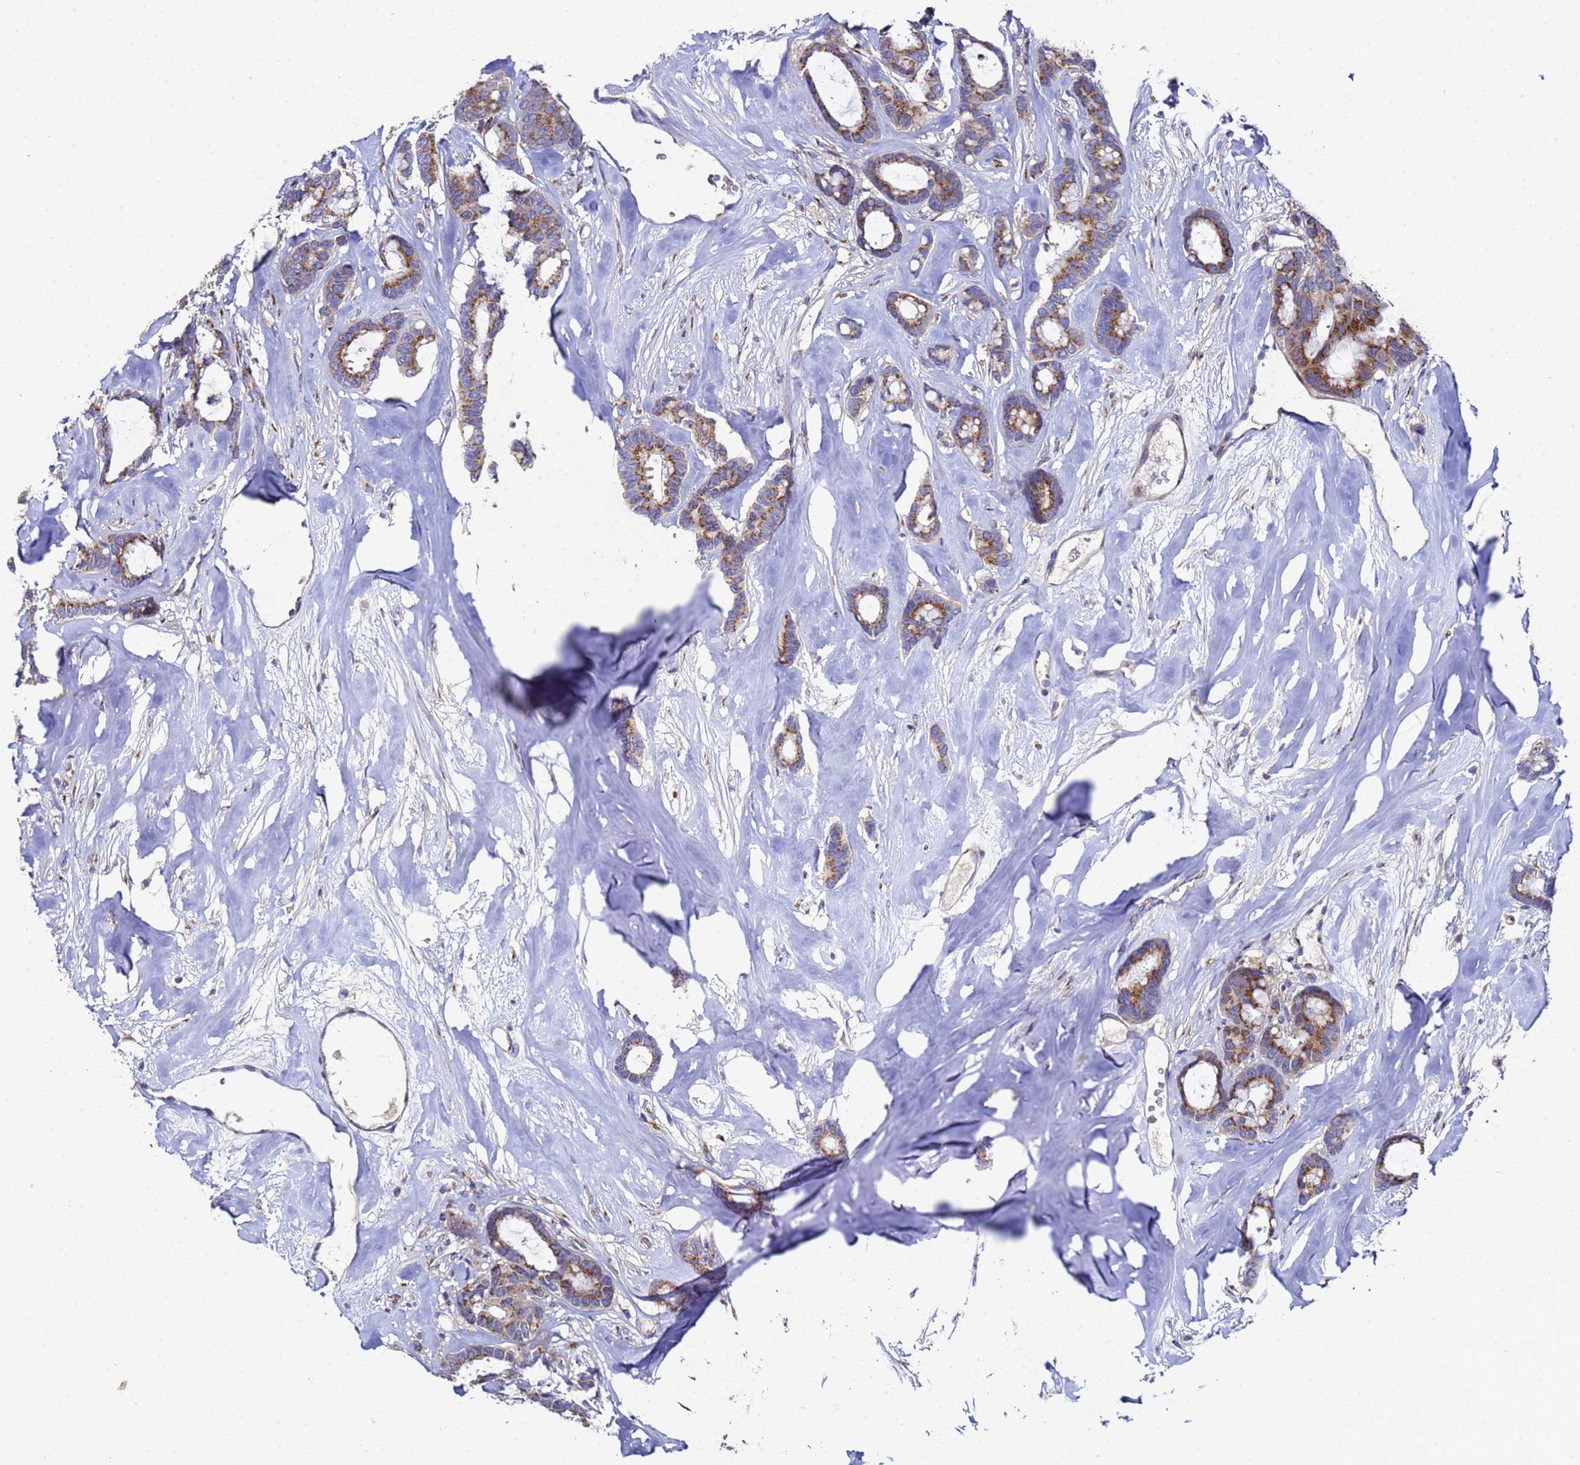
{"staining": {"intensity": "moderate", "quantity": ">75%", "location": "cytoplasmic/membranous"}, "tissue": "breast cancer", "cell_type": "Tumor cells", "image_type": "cancer", "snomed": [{"axis": "morphology", "description": "Duct carcinoma"}, {"axis": "topography", "description": "Breast"}], "caption": "A high-resolution histopathology image shows immunohistochemistry staining of infiltrating ductal carcinoma (breast), which reveals moderate cytoplasmic/membranous positivity in approximately >75% of tumor cells. The staining is performed using DAB (3,3'-diaminobenzidine) brown chromogen to label protein expression. The nuclei are counter-stained blue using hematoxylin.", "gene": "NSUN6", "patient": {"sex": "female", "age": 87}}